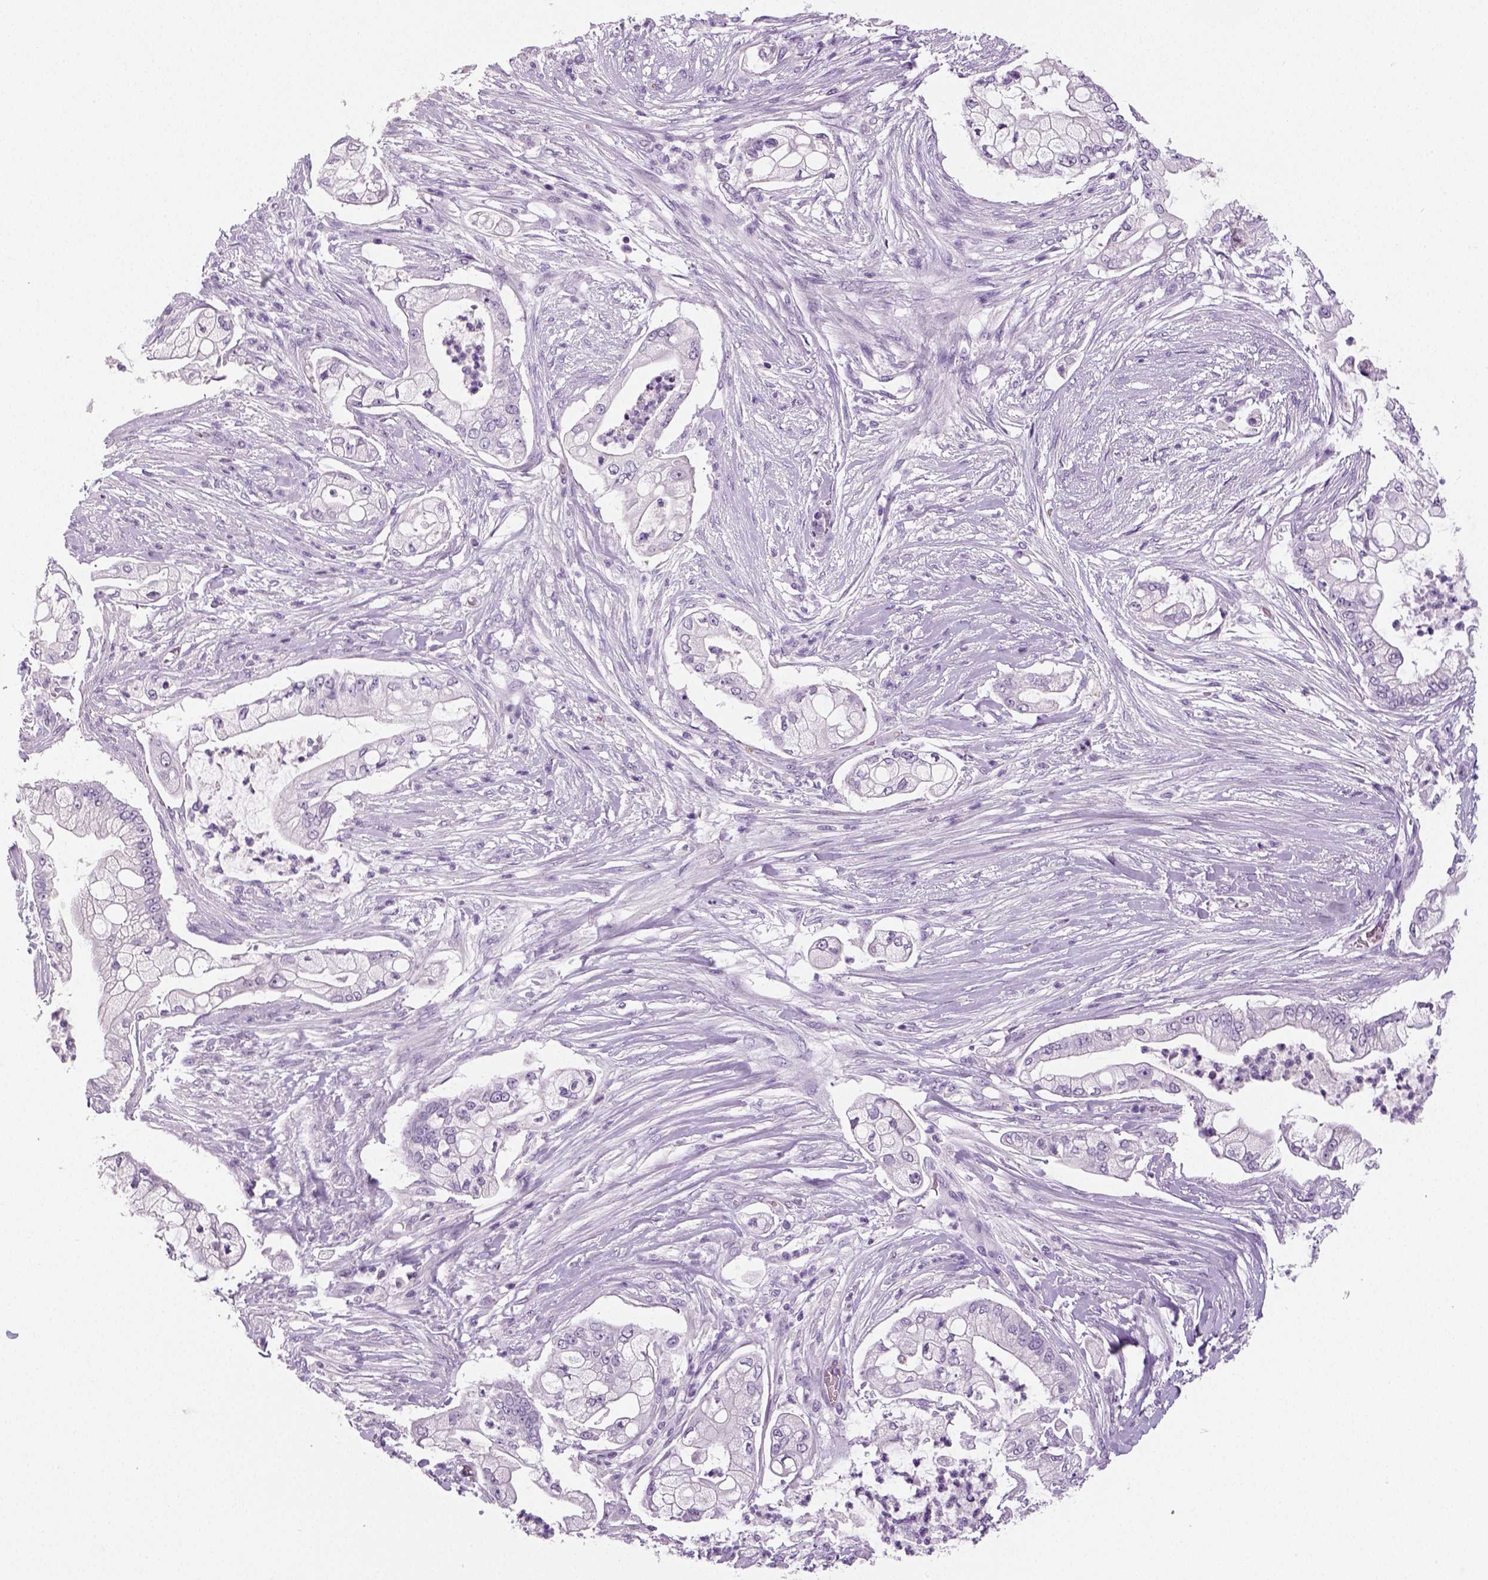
{"staining": {"intensity": "negative", "quantity": "none", "location": "none"}, "tissue": "pancreatic cancer", "cell_type": "Tumor cells", "image_type": "cancer", "snomed": [{"axis": "morphology", "description": "Adenocarcinoma, NOS"}, {"axis": "topography", "description": "Pancreas"}], "caption": "This is a photomicrograph of immunohistochemistry (IHC) staining of pancreatic adenocarcinoma, which shows no positivity in tumor cells.", "gene": "TSPAN7", "patient": {"sex": "female", "age": 69}}